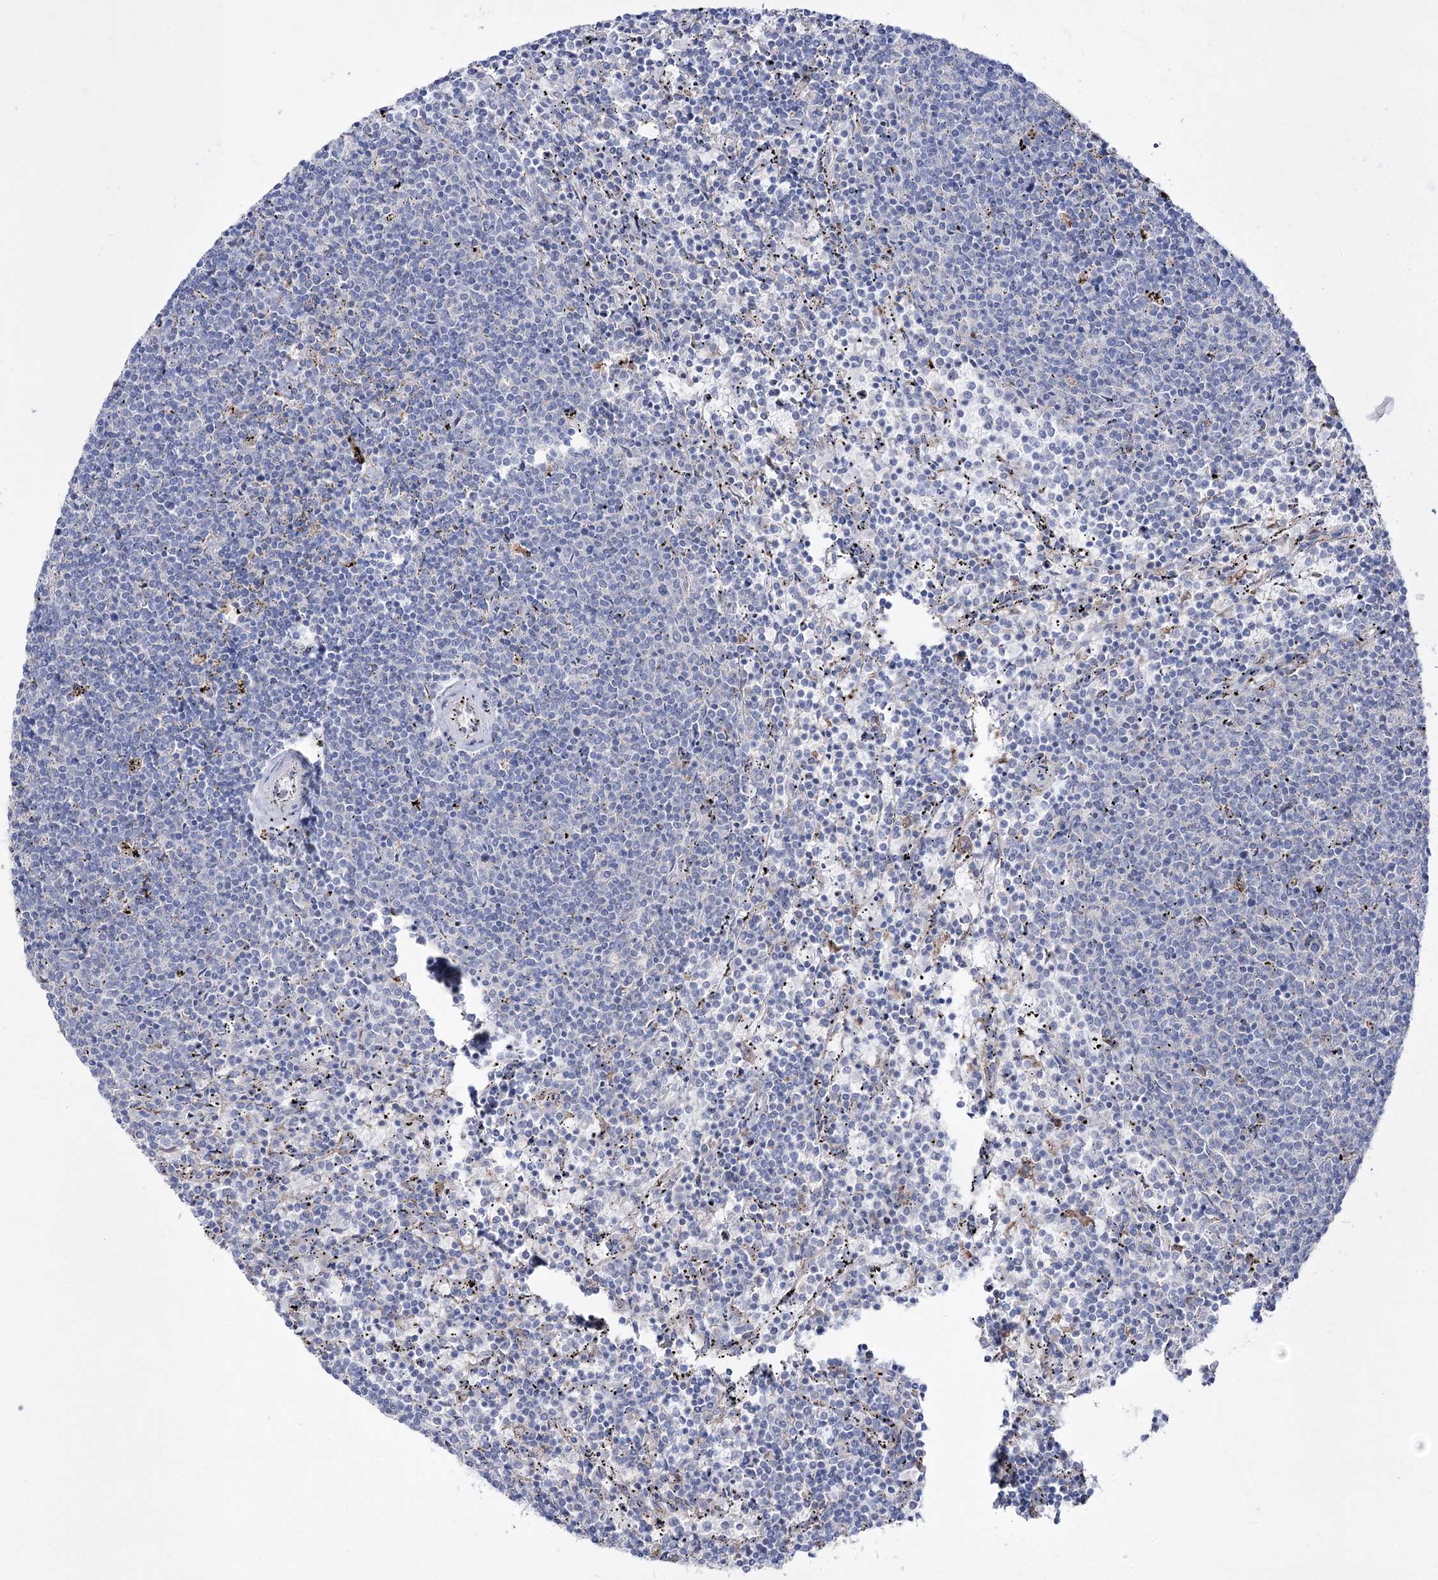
{"staining": {"intensity": "negative", "quantity": "none", "location": "none"}, "tissue": "lymphoma", "cell_type": "Tumor cells", "image_type": "cancer", "snomed": [{"axis": "morphology", "description": "Malignant lymphoma, non-Hodgkin's type, Low grade"}, {"axis": "topography", "description": "Spleen"}], "caption": "IHC of lymphoma demonstrates no staining in tumor cells.", "gene": "NAGLU", "patient": {"sex": "female", "age": 50}}